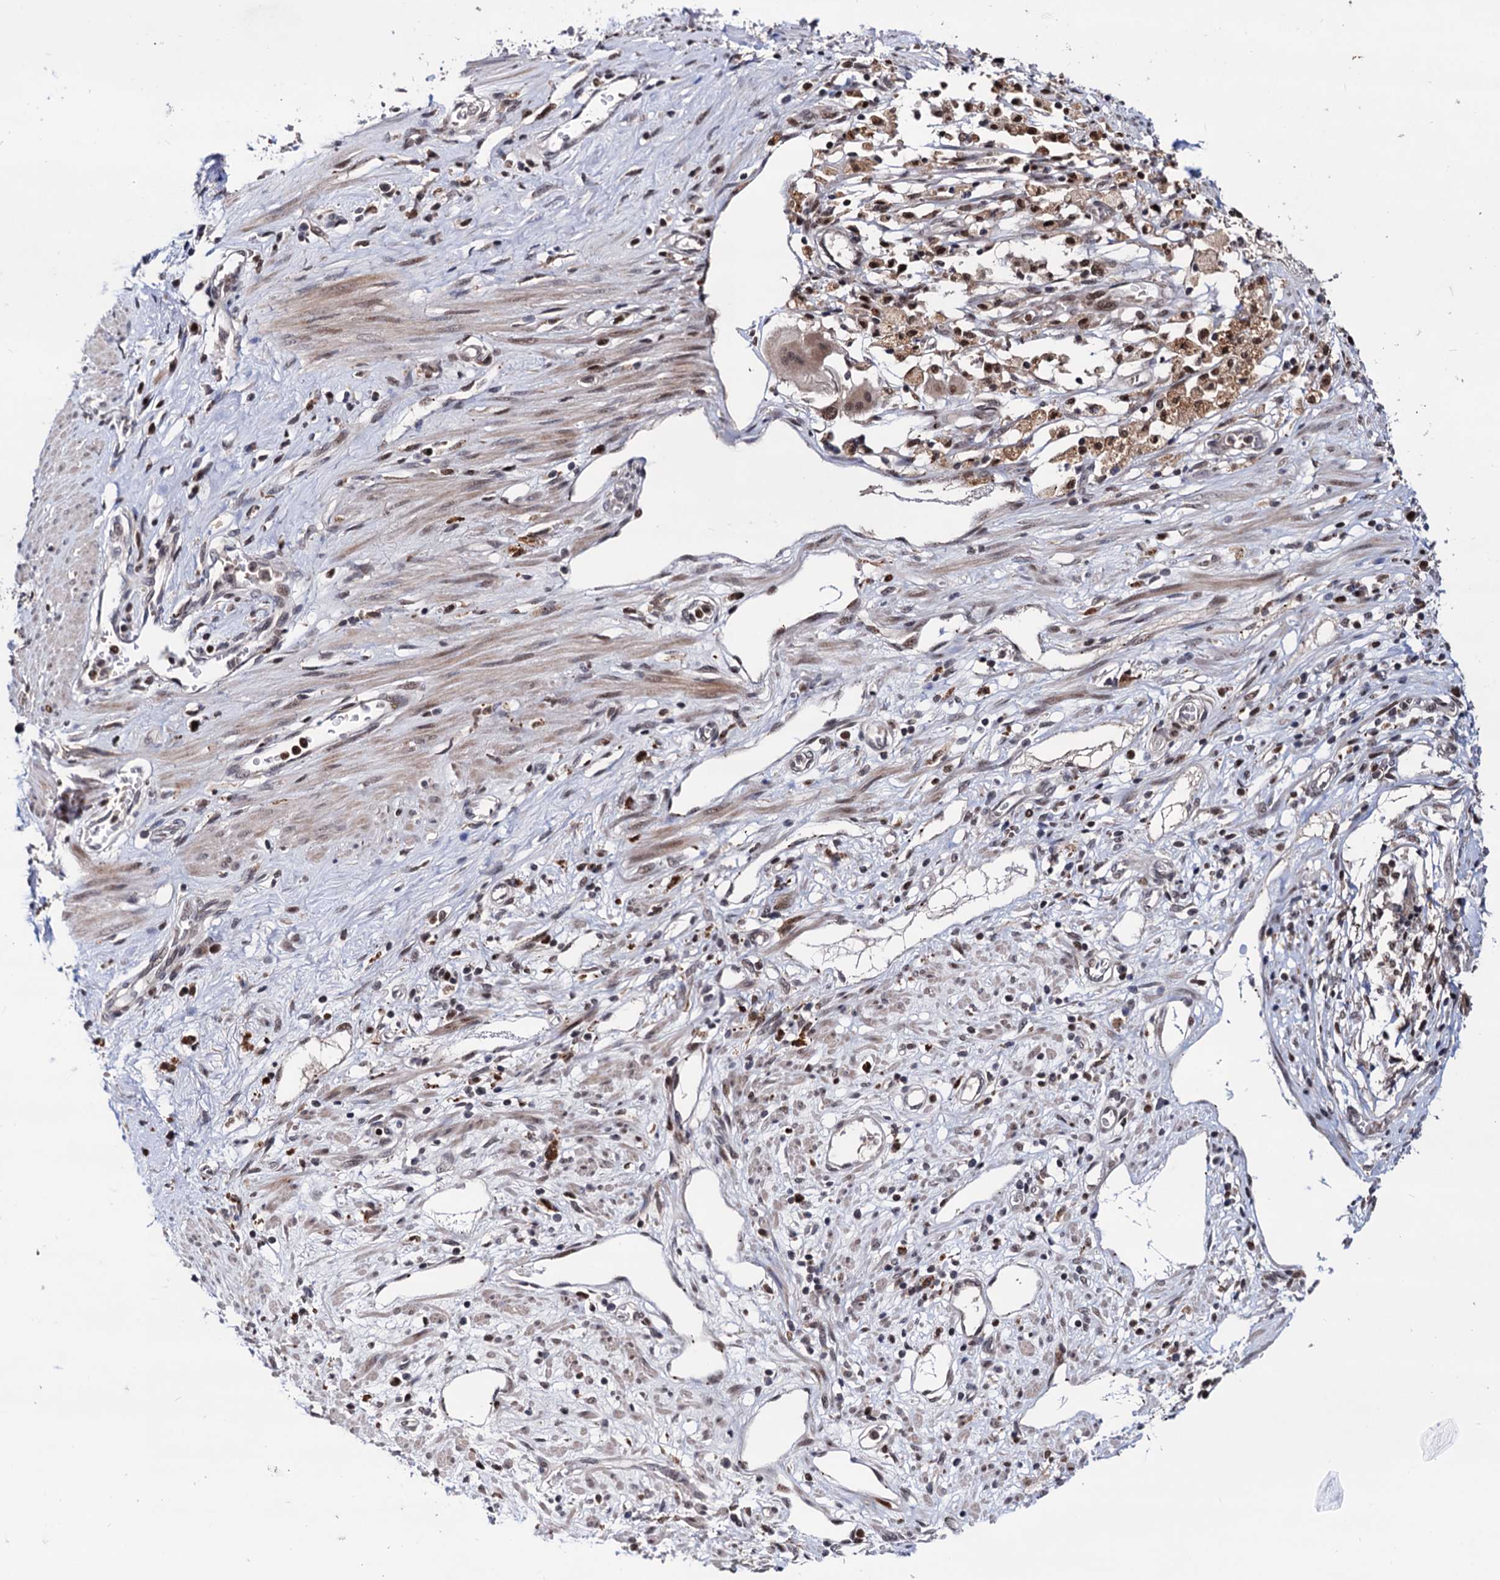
{"staining": {"intensity": "weak", "quantity": ">75%", "location": "cytoplasmic/membranous,nuclear"}, "tissue": "stomach cancer", "cell_type": "Tumor cells", "image_type": "cancer", "snomed": [{"axis": "morphology", "description": "Adenocarcinoma, NOS"}, {"axis": "morphology", "description": "Adenocarcinoma, High grade"}, {"axis": "topography", "description": "Stomach, upper"}, {"axis": "topography", "description": "Stomach, lower"}], "caption": "Human stomach cancer stained for a protein (brown) exhibits weak cytoplasmic/membranous and nuclear positive expression in about >75% of tumor cells.", "gene": "RNASEH2B", "patient": {"sex": "female", "age": 65}}